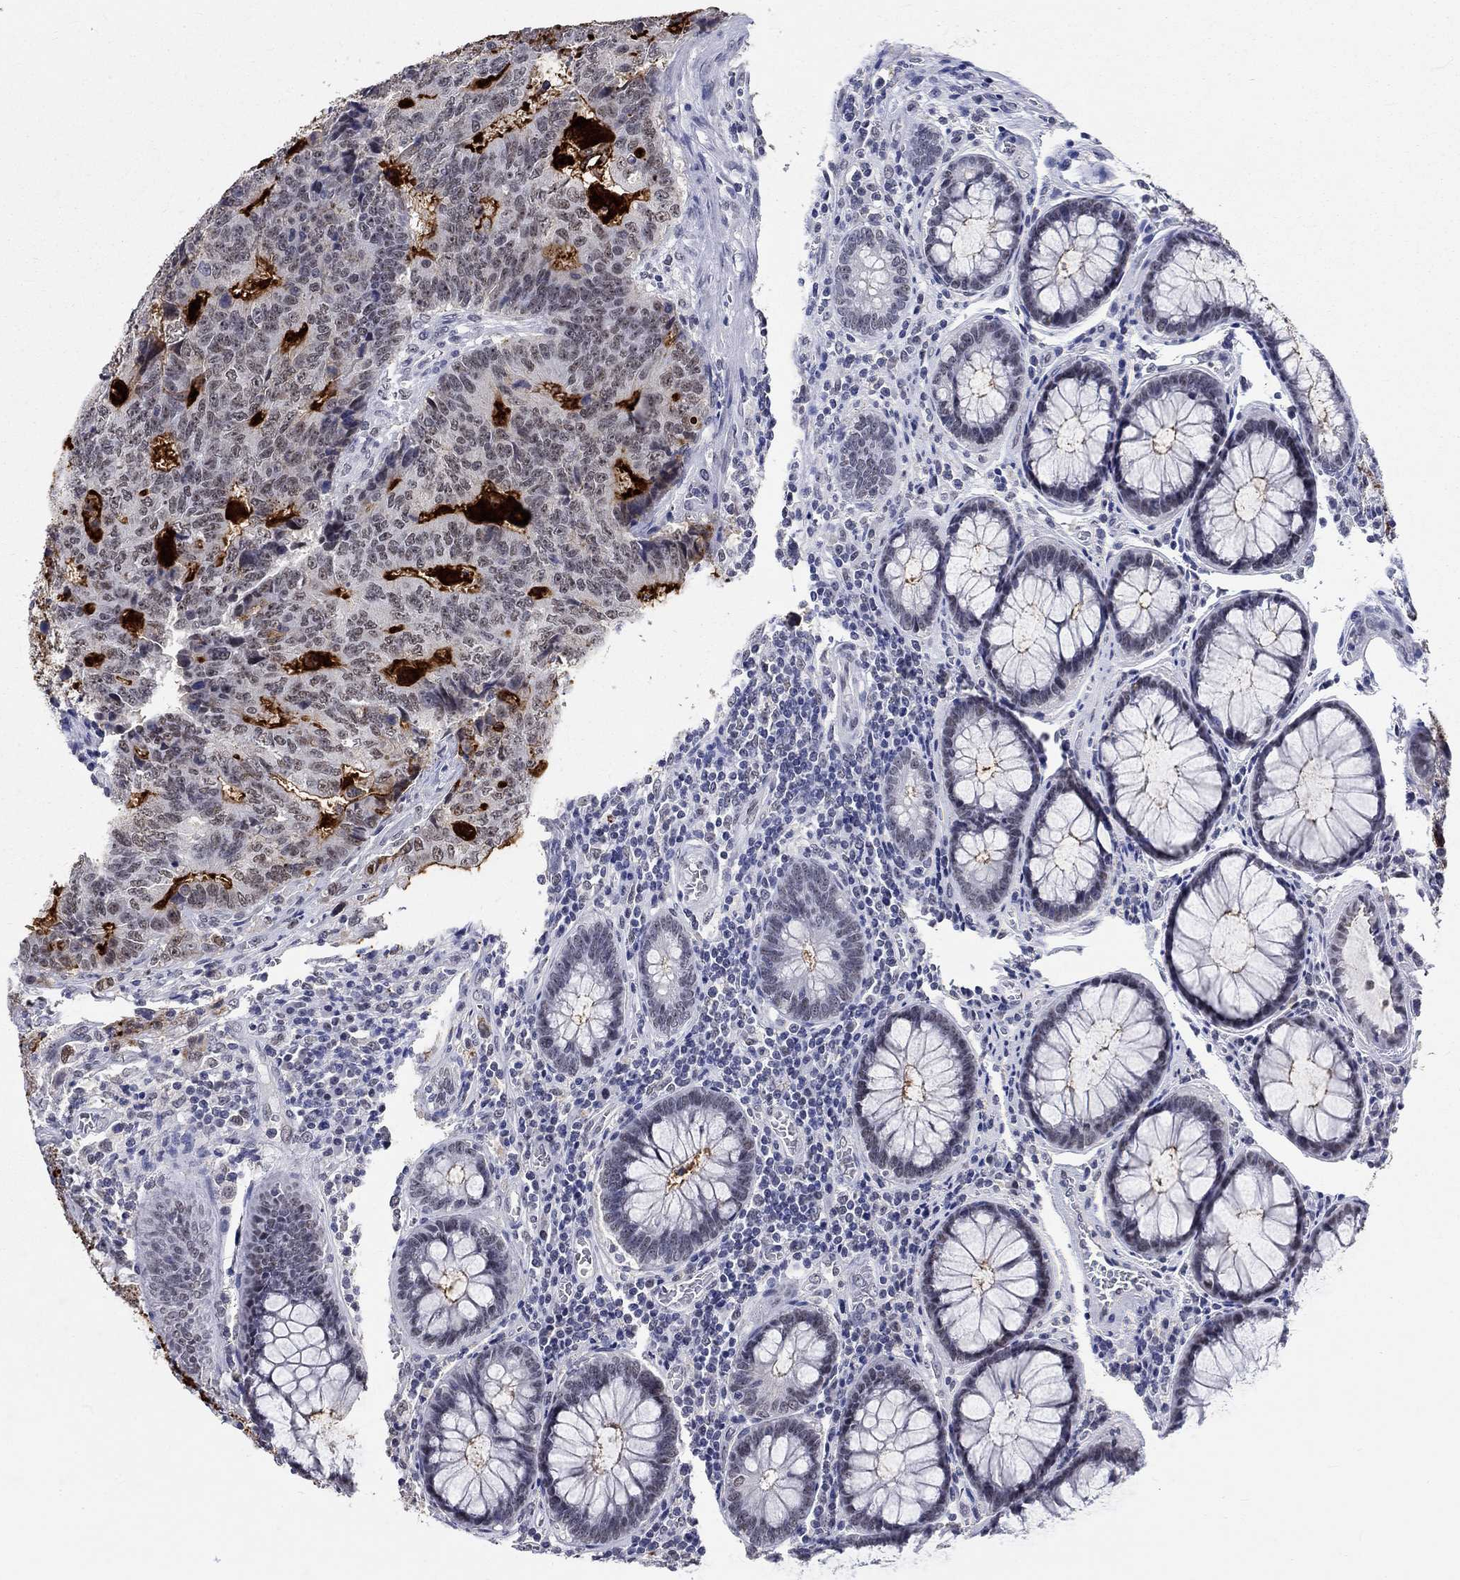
{"staining": {"intensity": "strong", "quantity": "<25%", "location": "cytoplasmic/membranous"}, "tissue": "colorectal cancer", "cell_type": "Tumor cells", "image_type": "cancer", "snomed": [{"axis": "morphology", "description": "Adenocarcinoma, NOS"}, {"axis": "topography", "description": "Colon"}], "caption": "Colorectal adenocarcinoma stained with a brown dye reveals strong cytoplasmic/membranous positive positivity in about <25% of tumor cells.", "gene": "GRIN1", "patient": {"sex": "female", "age": 48}}